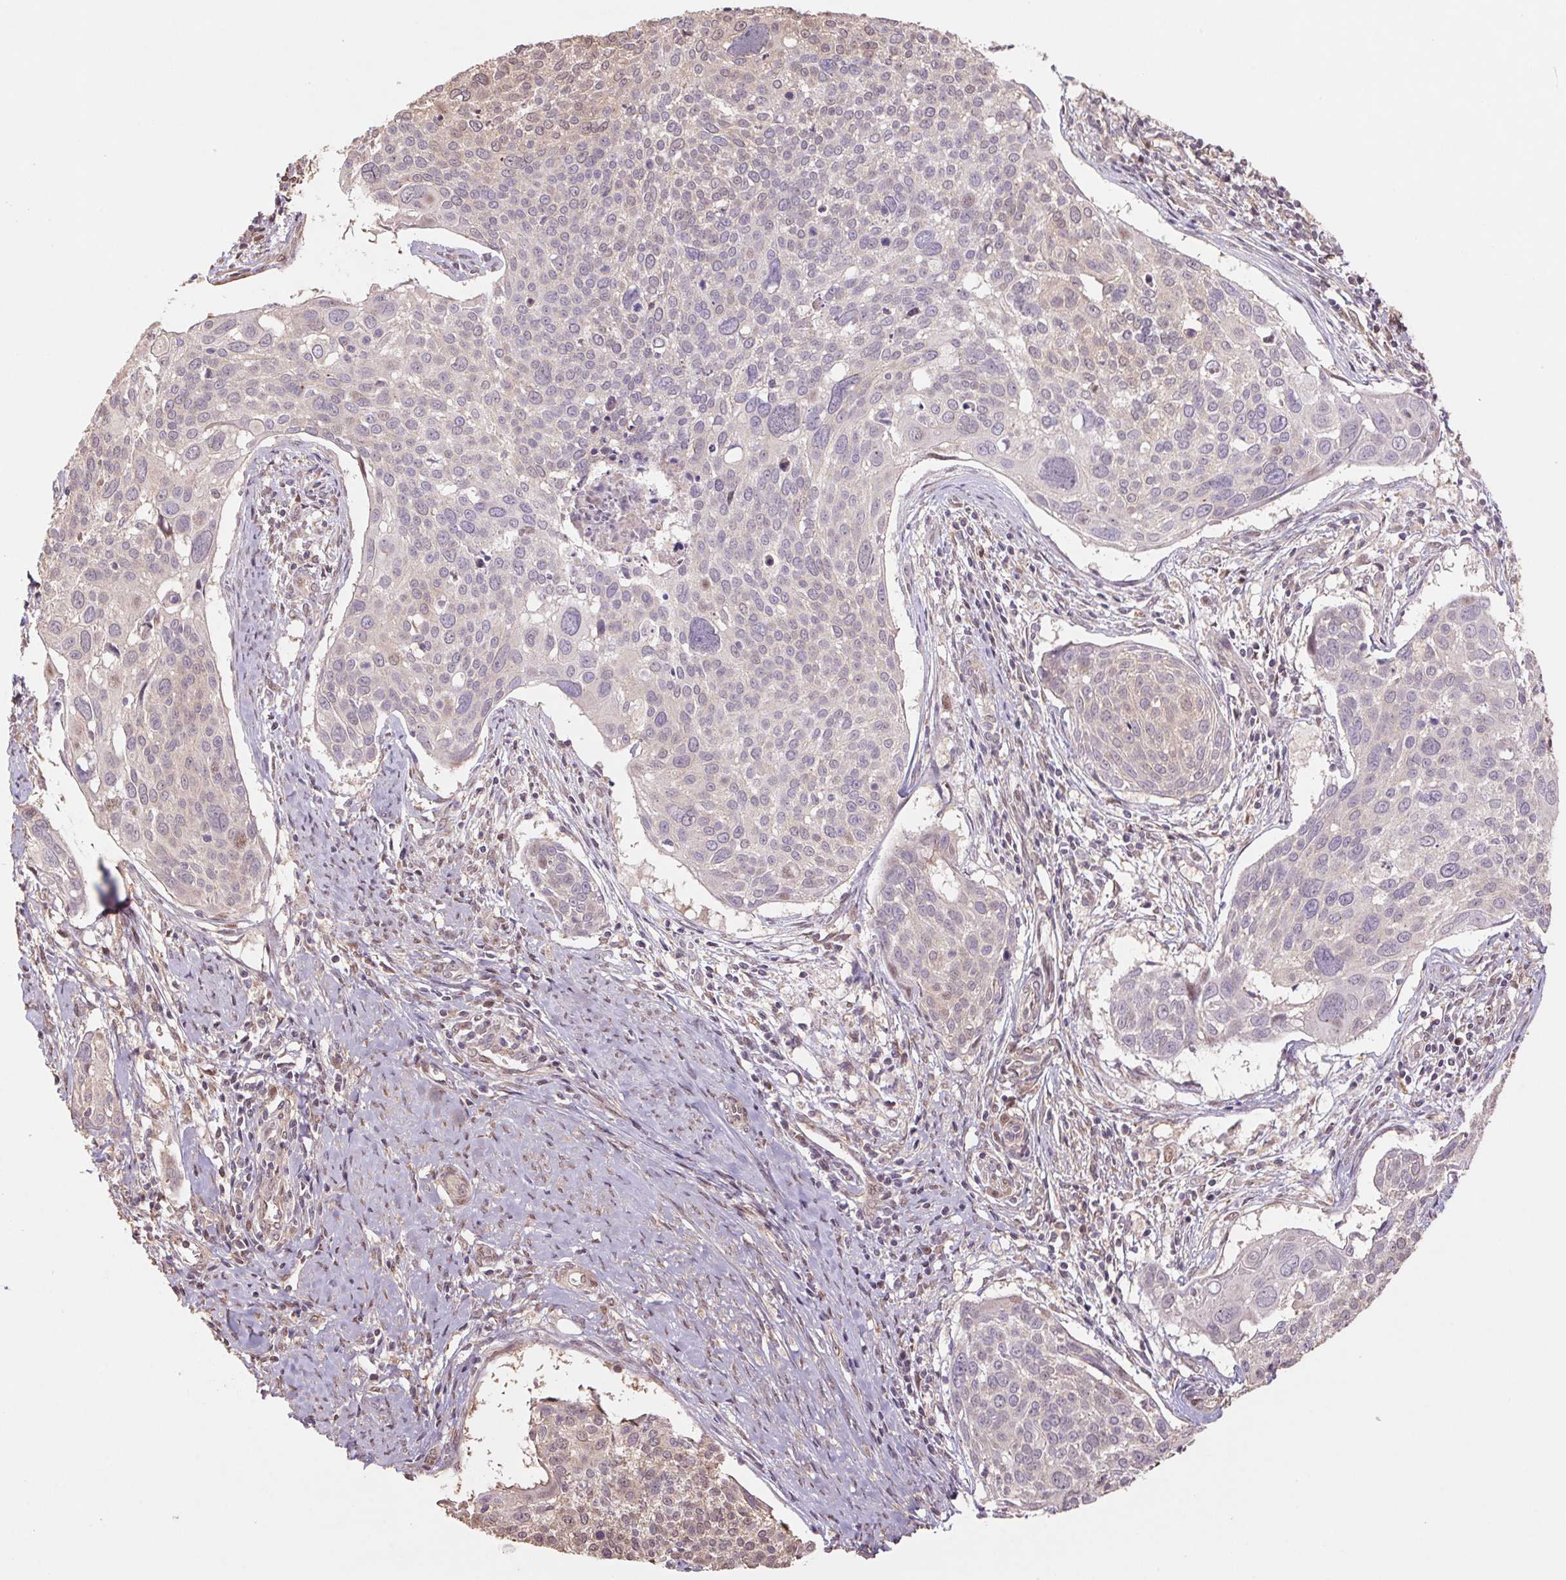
{"staining": {"intensity": "weak", "quantity": "<25%", "location": "nuclear"}, "tissue": "cervical cancer", "cell_type": "Tumor cells", "image_type": "cancer", "snomed": [{"axis": "morphology", "description": "Squamous cell carcinoma, NOS"}, {"axis": "topography", "description": "Cervix"}], "caption": "Tumor cells are negative for brown protein staining in squamous cell carcinoma (cervical).", "gene": "CUTA", "patient": {"sex": "female", "age": 39}}